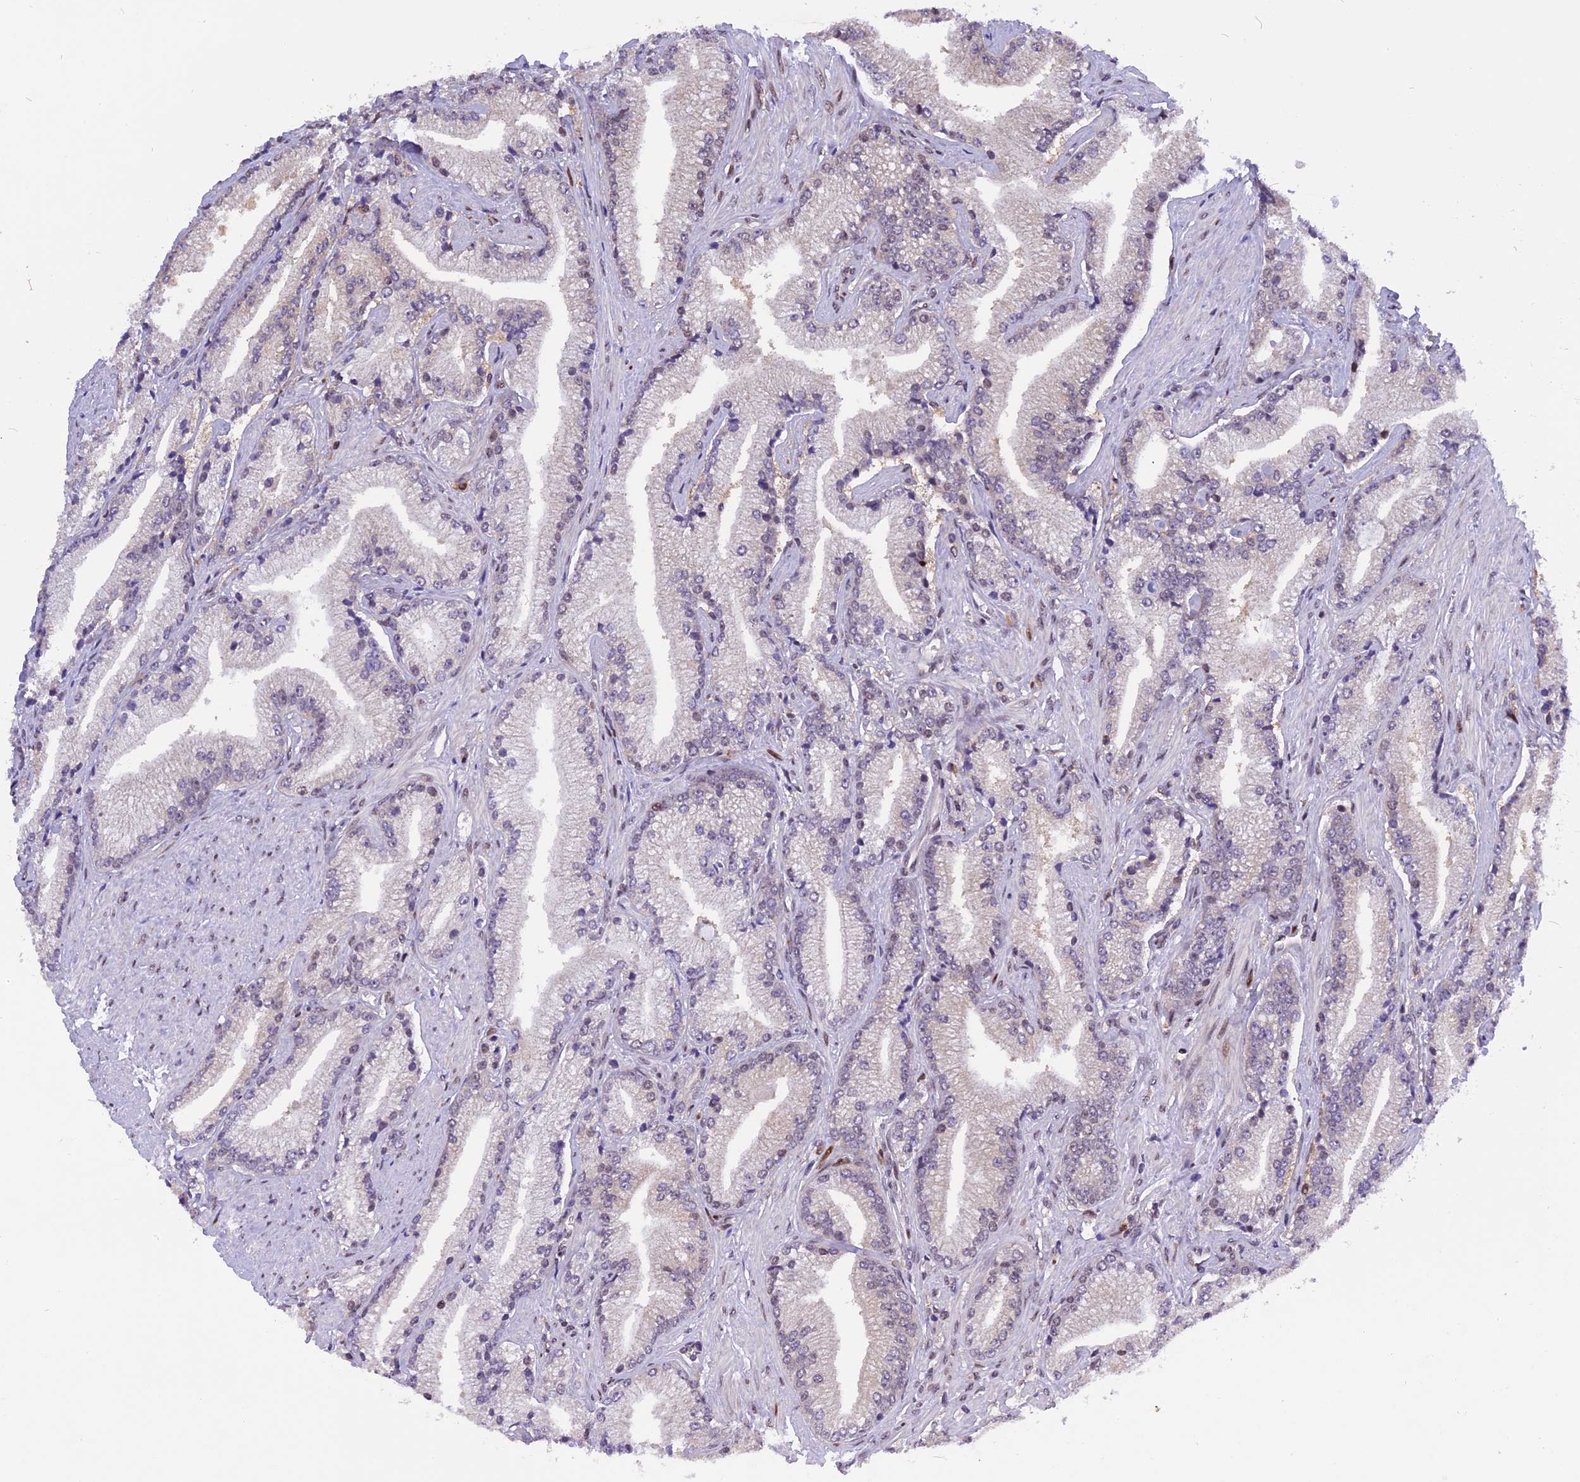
{"staining": {"intensity": "weak", "quantity": "<25%", "location": "cytoplasmic/membranous"}, "tissue": "prostate cancer", "cell_type": "Tumor cells", "image_type": "cancer", "snomed": [{"axis": "morphology", "description": "Adenocarcinoma, High grade"}, {"axis": "topography", "description": "Prostate"}], "caption": "This is a micrograph of immunohistochemistry staining of prostate cancer, which shows no staining in tumor cells.", "gene": "RABGGTA", "patient": {"sex": "male", "age": 67}}